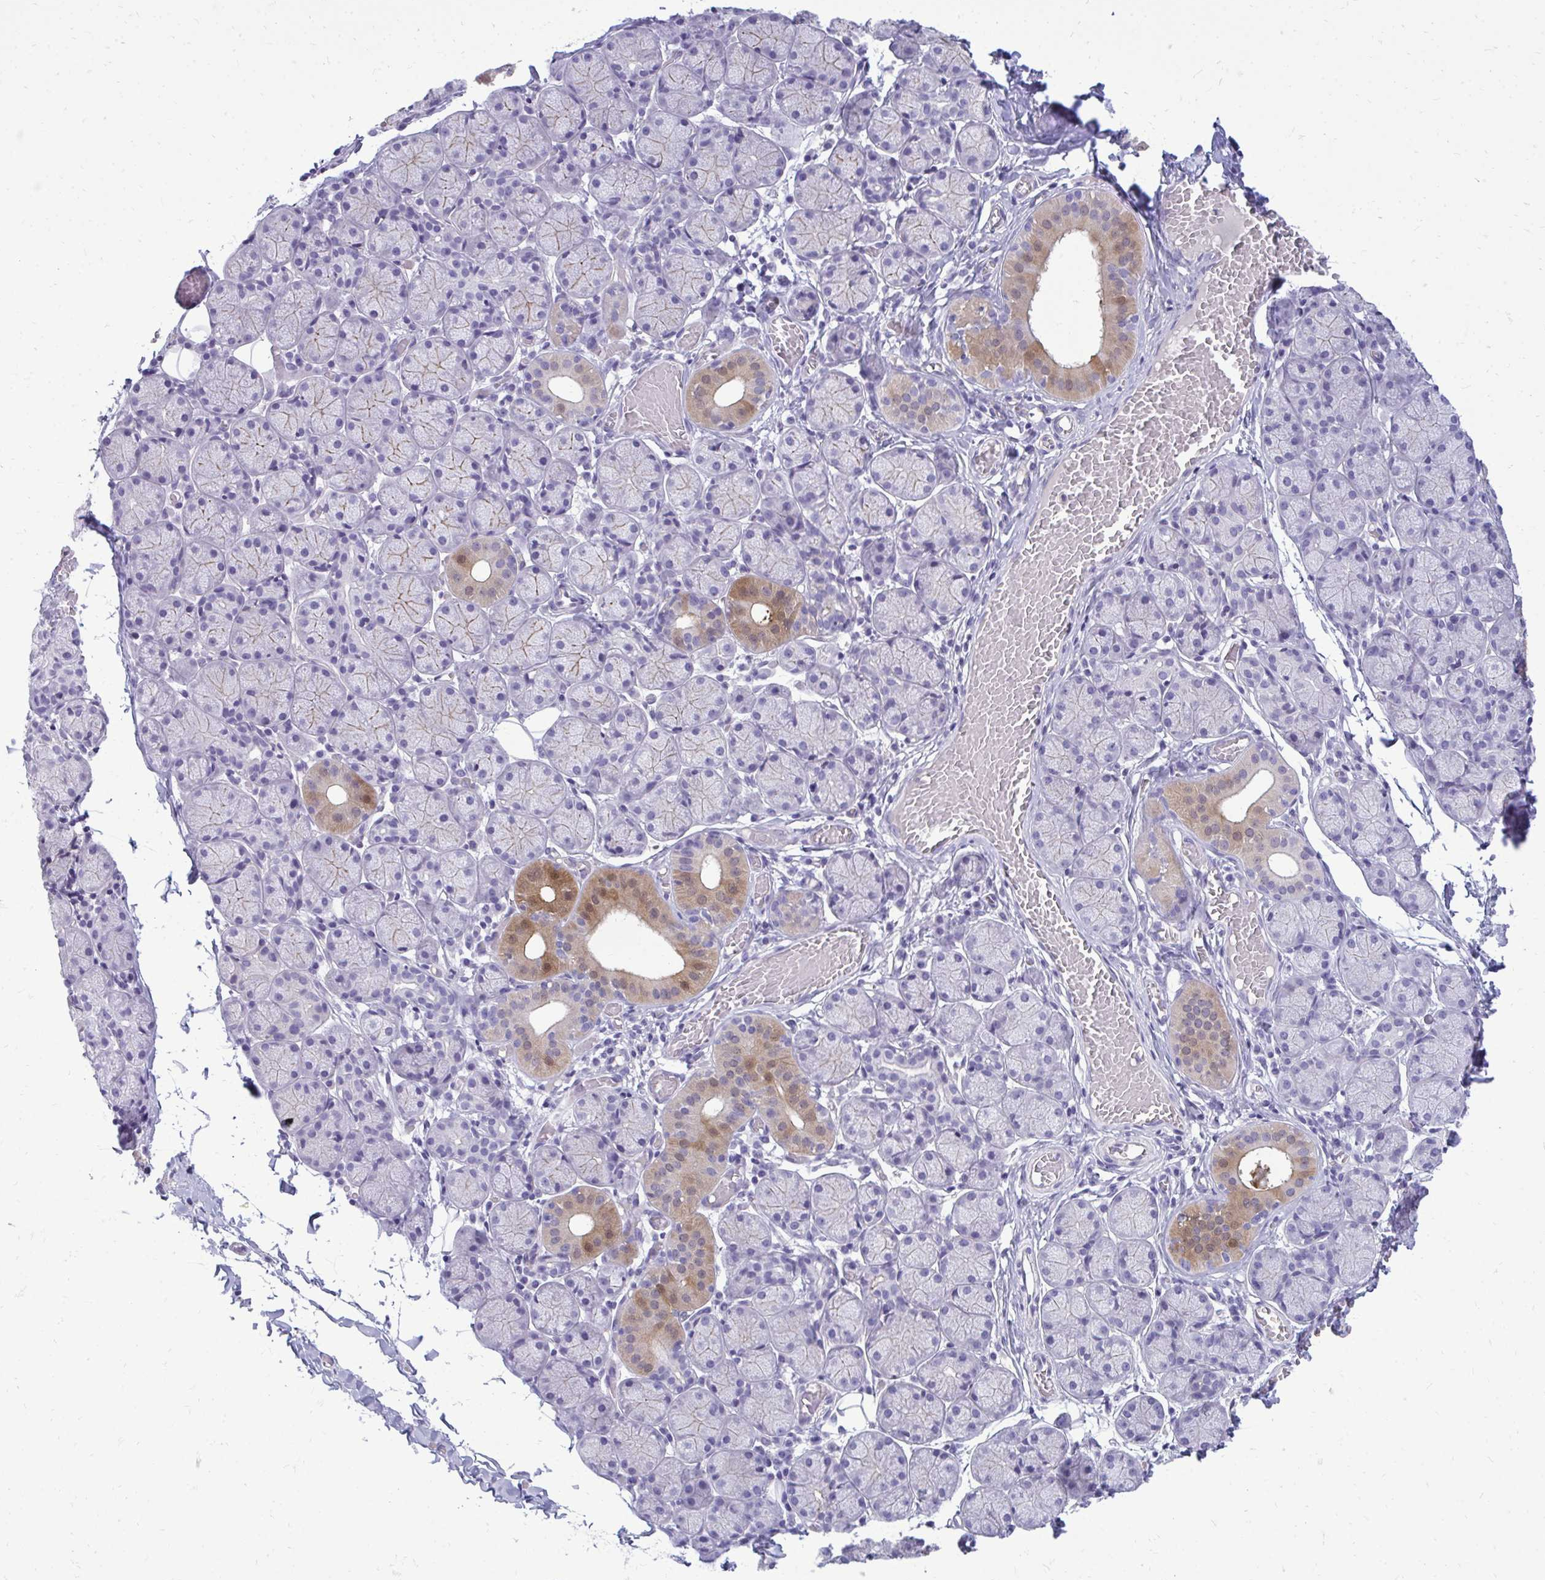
{"staining": {"intensity": "moderate", "quantity": "<25%", "location": "cytoplasmic/membranous"}, "tissue": "salivary gland", "cell_type": "Glandular cells", "image_type": "normal", "snomed": [{"axis": "morphology", "description": "Normal tissue, NOS"}, {"axis": "topography", "description": "Salivary gland"}], "caption": "Immunohistochemistry micrograph of normal salivary gland stained for a protein (brown), which exhibits low levels of moderate cytoplasmic/membranous expression in about <25% of glandular cells.", "gene": "FABP3", "patient": {"sex": "female", "age": 24}}